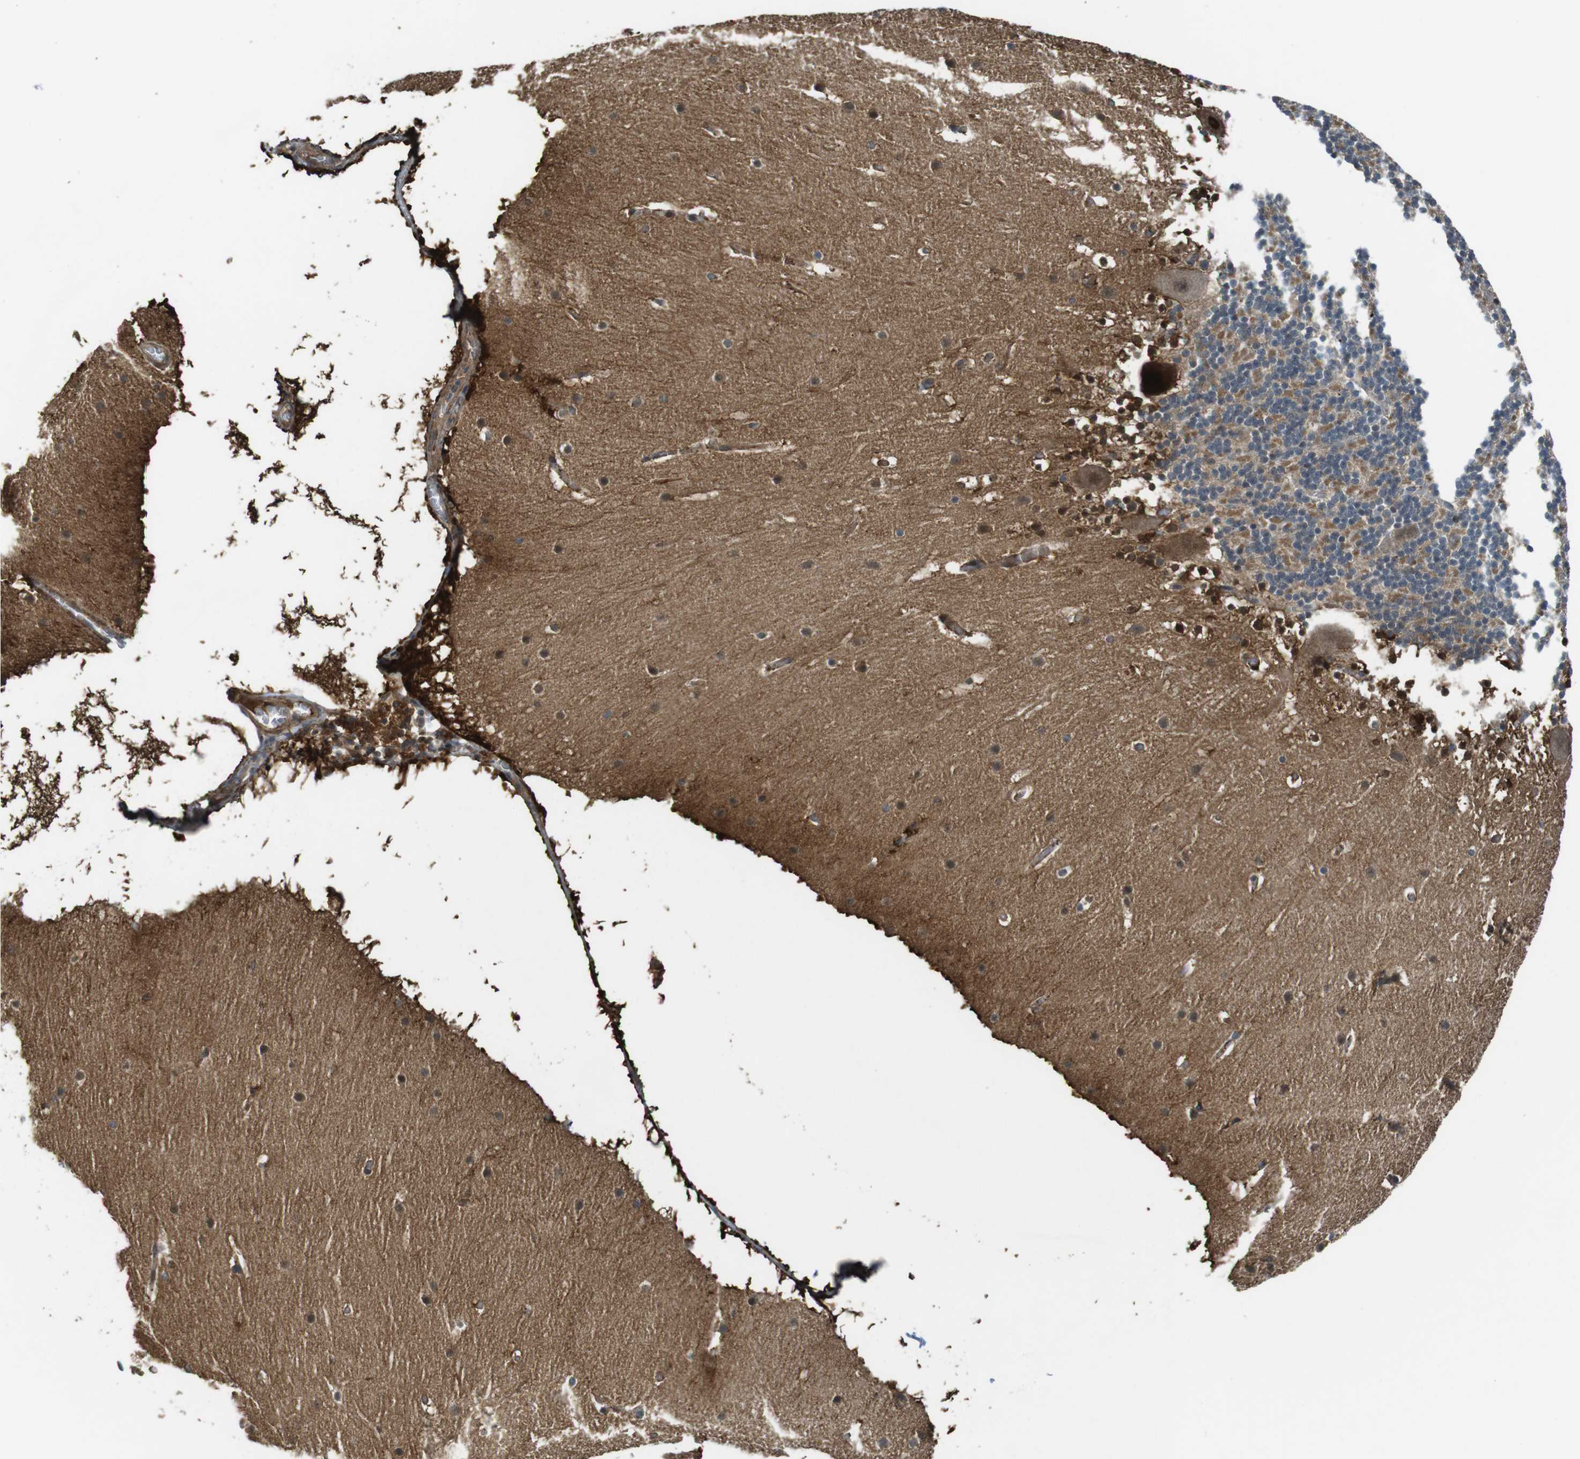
{"staining": {"intensity": "moderate", "quantity": "25%-75%", "location": "cytoplasmic/membranous"}, "tissue": "cerebellum", "cell_type": "Cells in granular layer", "image_type": "normal", "snomed": [{"axis": "morphology", "description": "Normal tissue, NOS"}, {"axis": "topography", "description": "Cerebellum"}], "caption": "IHC staining of normal cerebellum, which shows medium levels of moderate cytoplasmic/membranous positivity in approximately 25%-75% of cells in granular layer indicating moderate cytoplasmic/membranous protein positivity. The staining was performed using DAB (brown) for protein detection and nuclei were counterstained in hematoxylin (blue).", "gene": "IFFO2", "patient": {"sex": "male", "age": 45}}